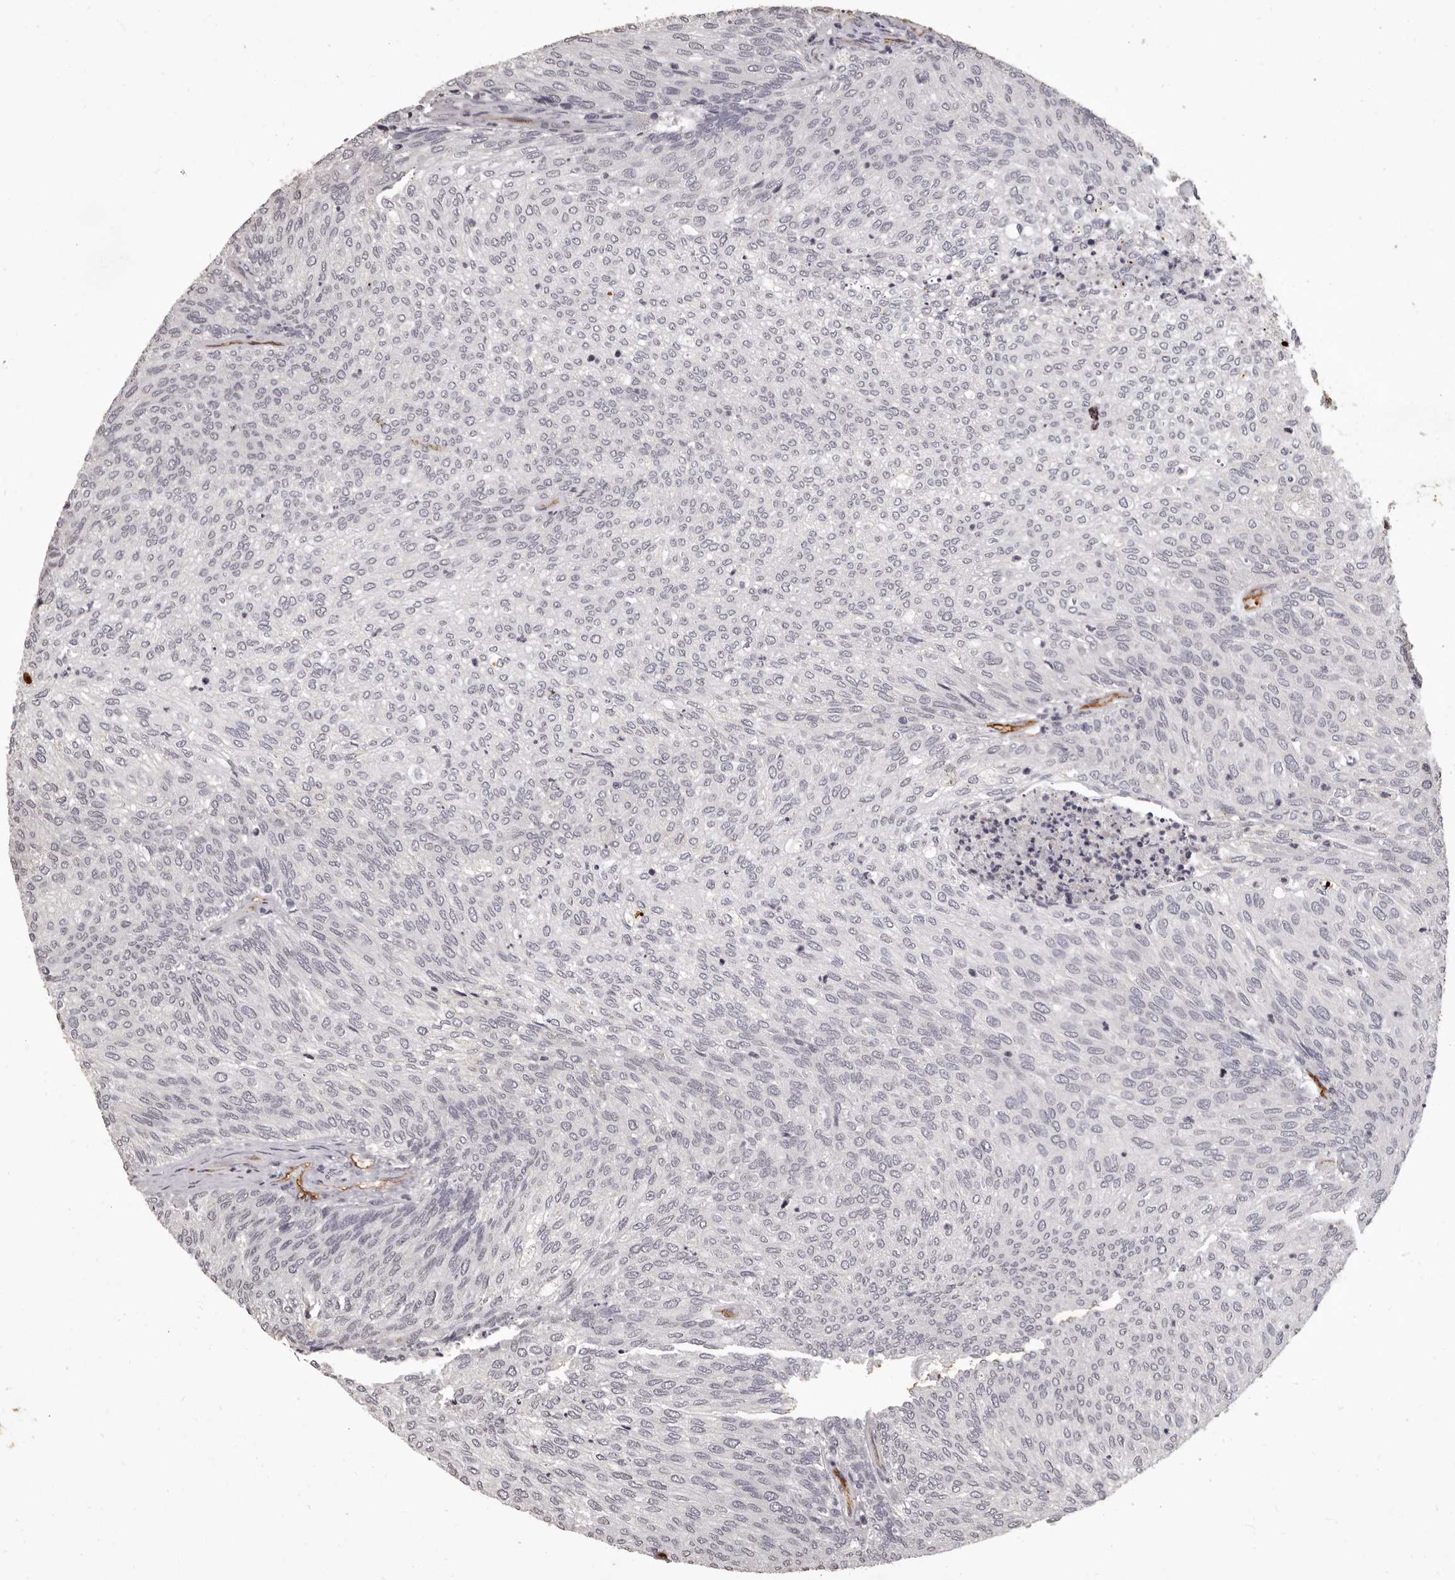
{"staining": {"intensity": "negative", "quantity": "none", "location": "none"}, "tissue": "urothelial cancer", "cell_type": "Tumor cells", "image_type": "cancer", "snomed": [{"axis": "morphology", "description": "Urothelial carcinoma, Low grade"}, {"axis": "topography", "description": "Urinary bladder"}], "caption": "An IHC histopathology image of urothelial carcinoma (low-grade) is shown. There is no staining in tumor cells of urothelial carcinoma (low-grade).", "gene": "GPR78", "patient": {"sex": "female", "age": 79}}